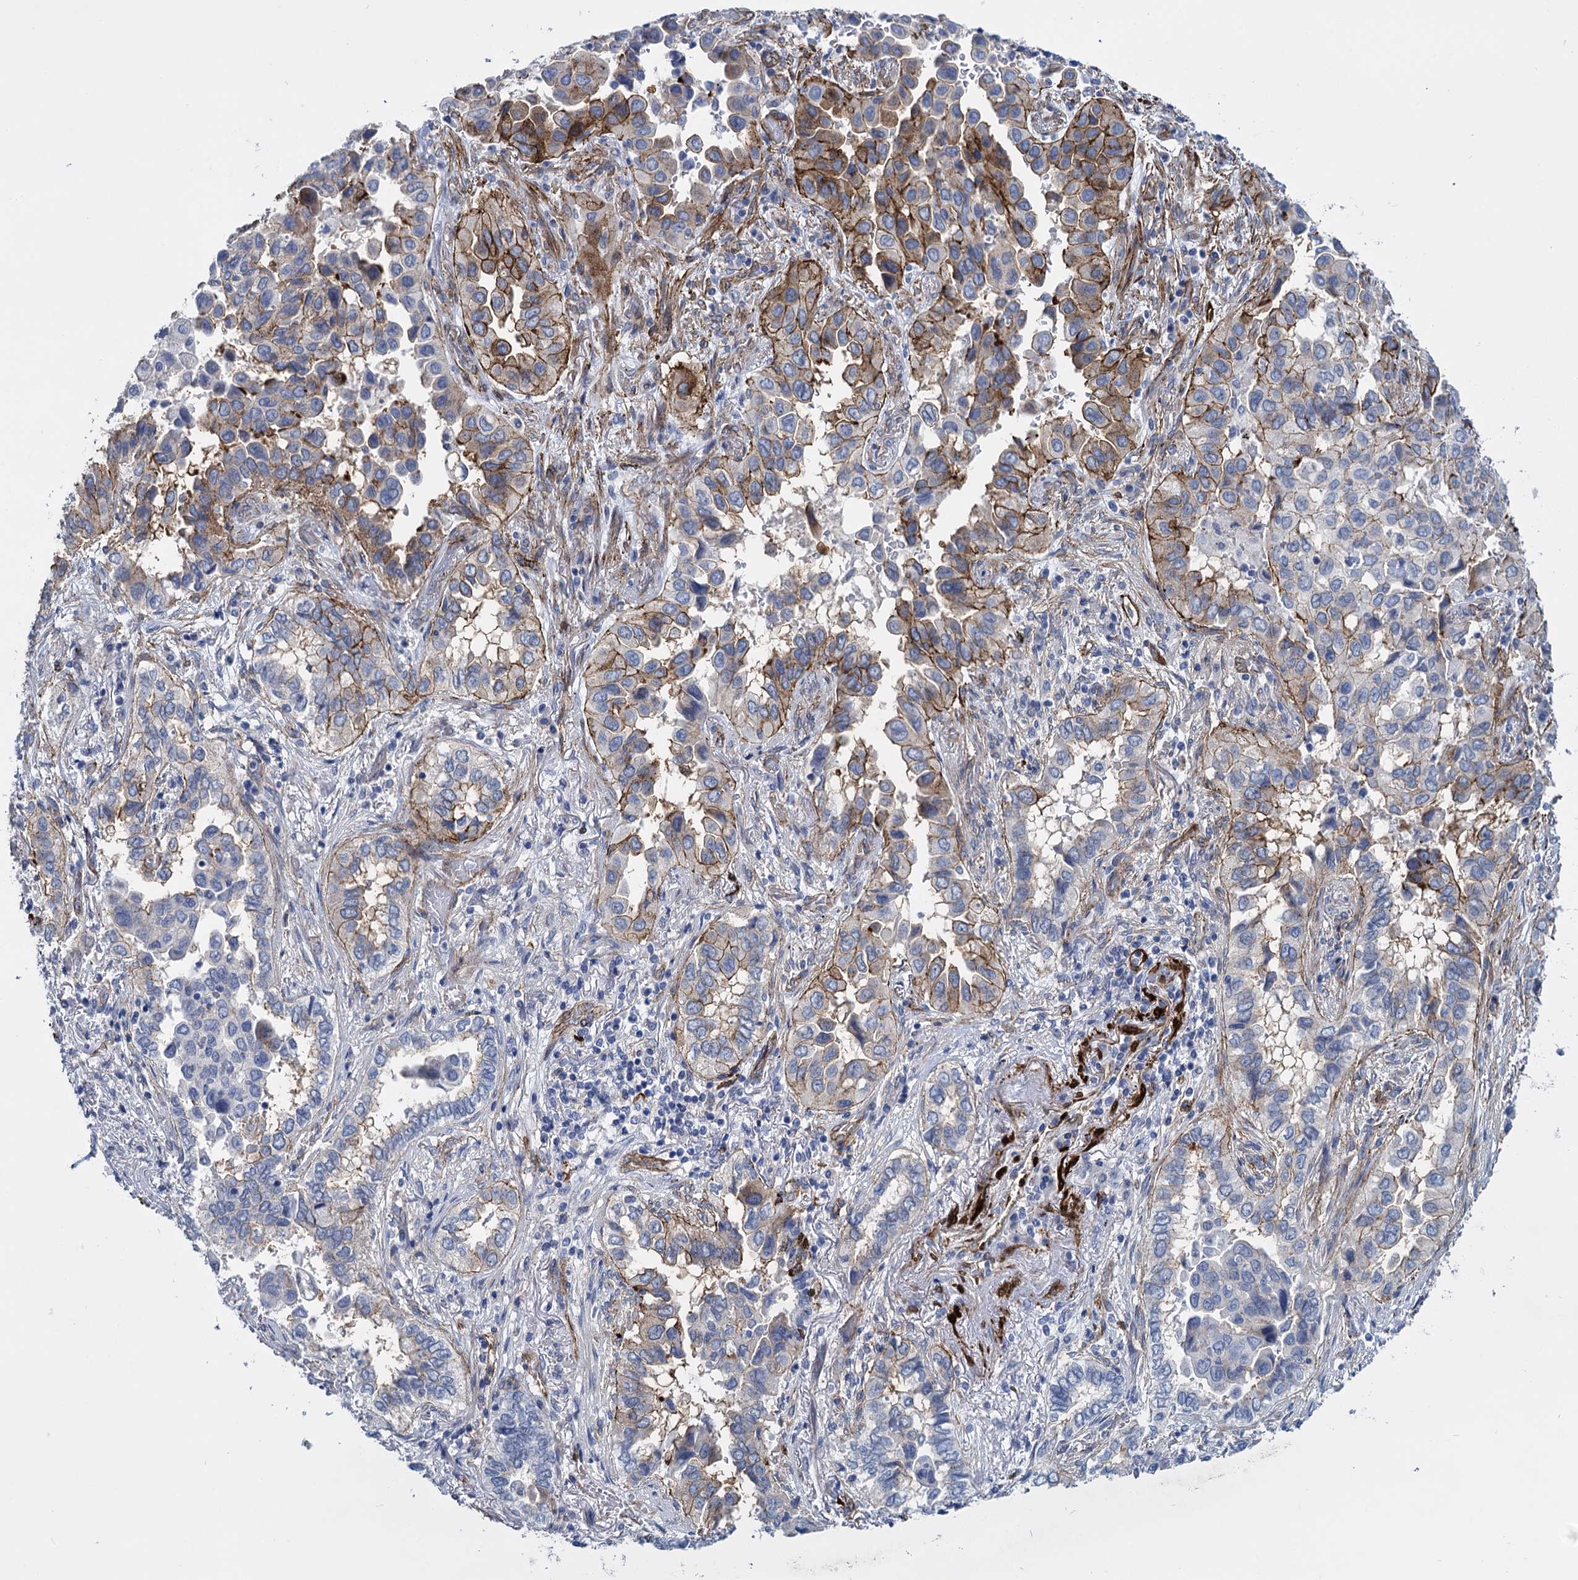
{"staining": {"intensity": "strong", "quantity": "25%-75%", "location": "cytoplasmic/membranous"}, "tissue": "lung cancer", "cell_type": "Tumor cells", "image_type": "cancer", "snomed": [{"axis": "morphology", "description": "Adenocarcinoma, NOS"}, {"axis": "topography", "description": "Lung"}], "caption": "Immunohistochemical staining of lung adenocarcinoma displays high levels of strong cytoplasmic/membranous expression in approximately 25%-75% of tumor cells.", "gene": "SNCG", "patient": {"sex": "female", "age": 76}}